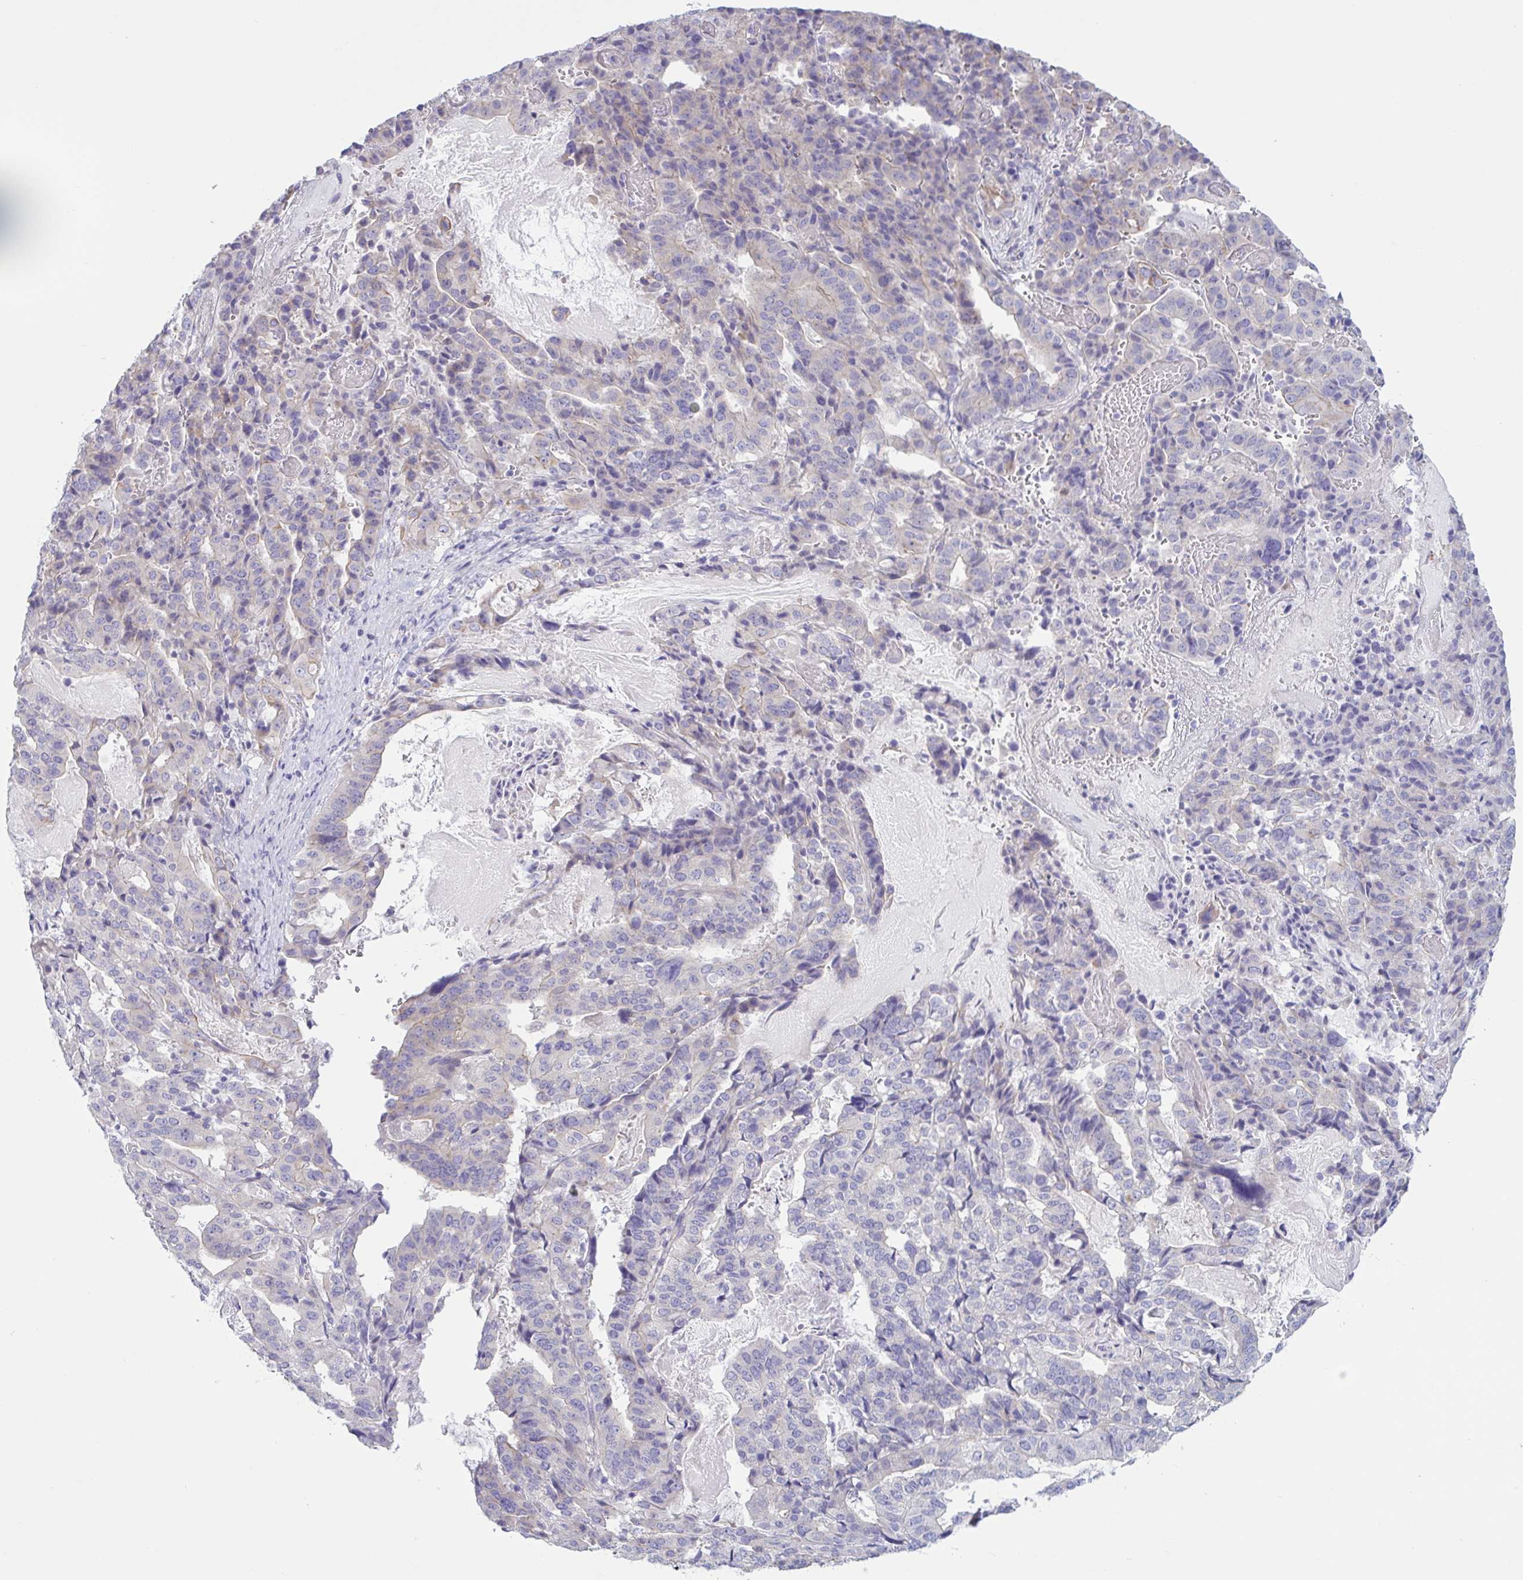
{"staining": {"intensity": "negative", "quantity": "none", "location": "none"}, "tissue": "stomach cancer", "cell_type": "Tumor cells", "image_type": "cancer", "snomed": [{"axis": "morphology", "description": "Adenocarcinoma, NOS"}, {"axis": "topography", "description": "Stomach"}], "caption": "This is an immunohistochemistry (IHC) micrograph of stomach adenocarcinoma. There is no positivity in tumor cells.", "gene": "TNNI2", "patient": {"sex": "male", "age": 48}}